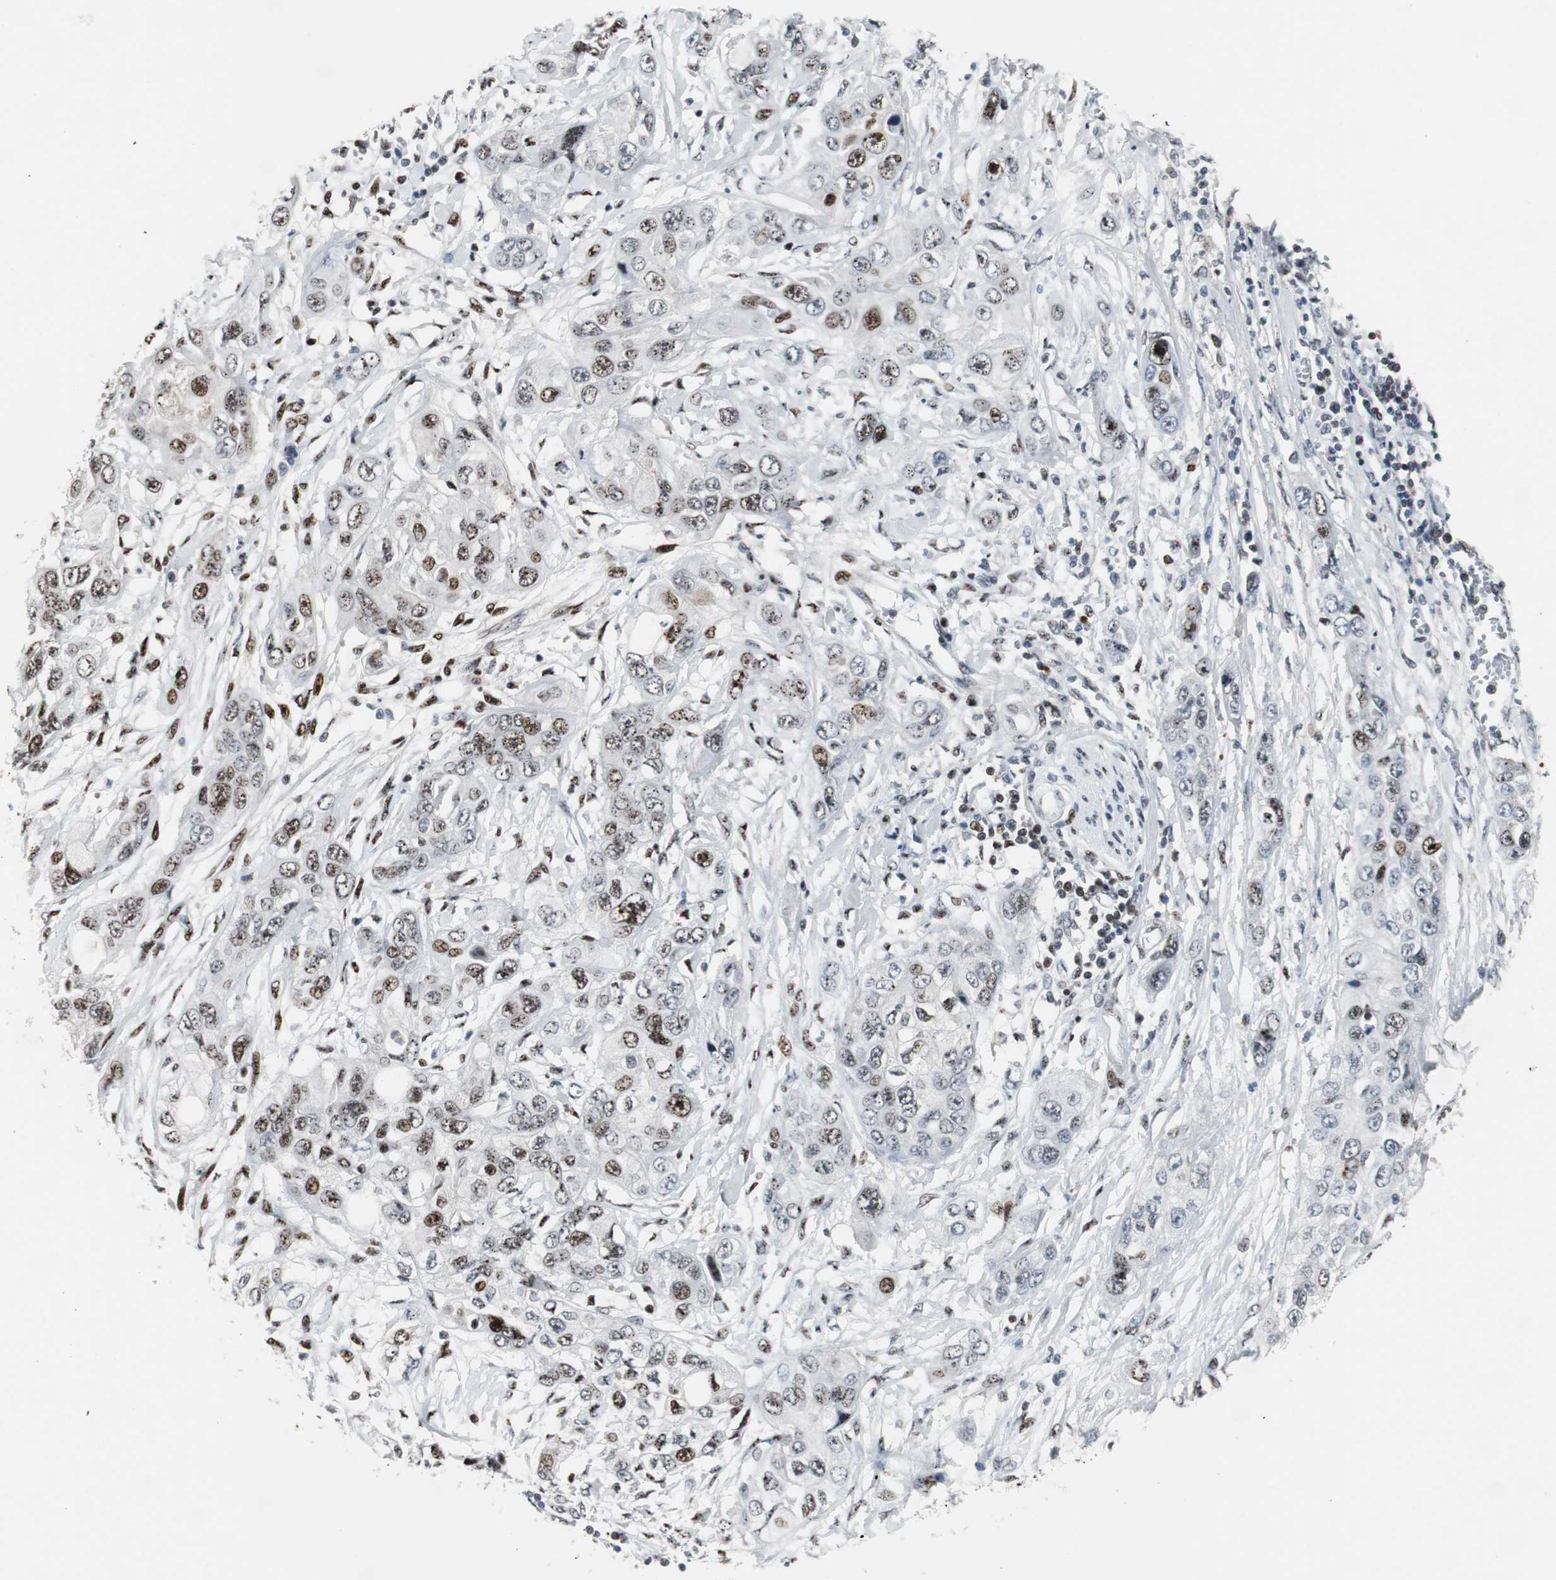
{"staining": {"intensity": "moderate", "quantity": "25%-75%", "location": "nuclear"}, "tissue": "pancreatic cancer", "cell_type": "Tumor cells", "image_type": "cancer", "snomed": [{"axis": "morphology", "description": "Adenocarcinoma, NOS"}, {"axis": "topography", "description": "Pancreas"}], "caption": "The micrograph exhibits immunohistochemical staining of pancreatic cancer (adenocarcinoma). There is moderate nuclear positivity is present in about 25%-75% of tumor cells. (DAB IHC, brown staining for protein, blue staining for nuclei).", "gene": "GRK2", "patient": {"sex": "female", "age": 70}}